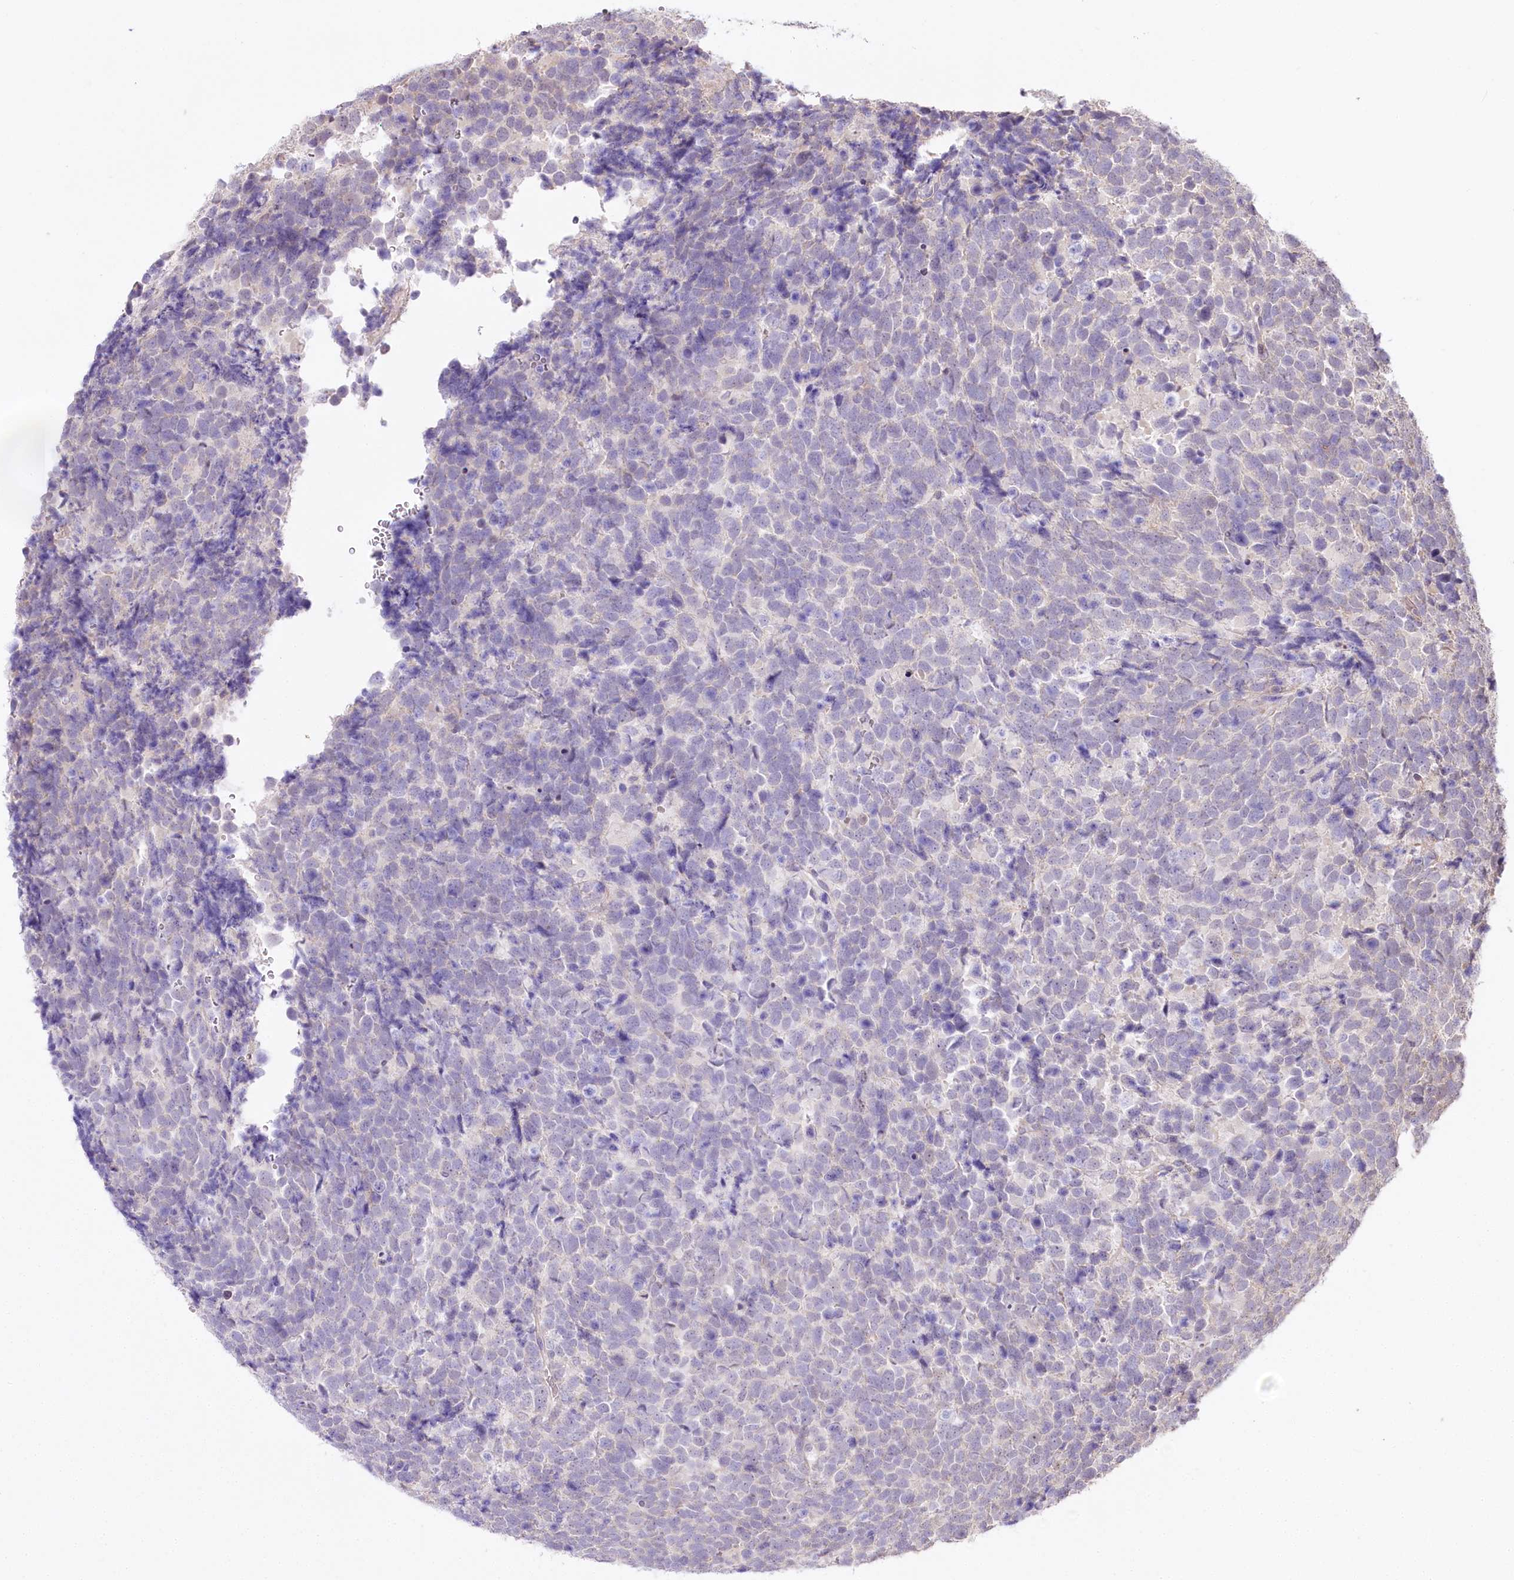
{"staining": {"intensity": "negative", "quantity": "none", "location": "none"}, "tissue": "urothelial cancer", "cell_type": "Tumor cells", "image_type": "cancer", "snomed": [{"axis": "morphology", "description": "Urothelial carcinoma, High grade"}, {"axis": "topography", "description": "Urinary bladder"}], "caption": "Protein analysis of high-grade urothelial carcinoma demonstrates no significant positivity in tumor cells.", "gene": "ZNF226", "patient": {"sex": "female", "age": 82}}